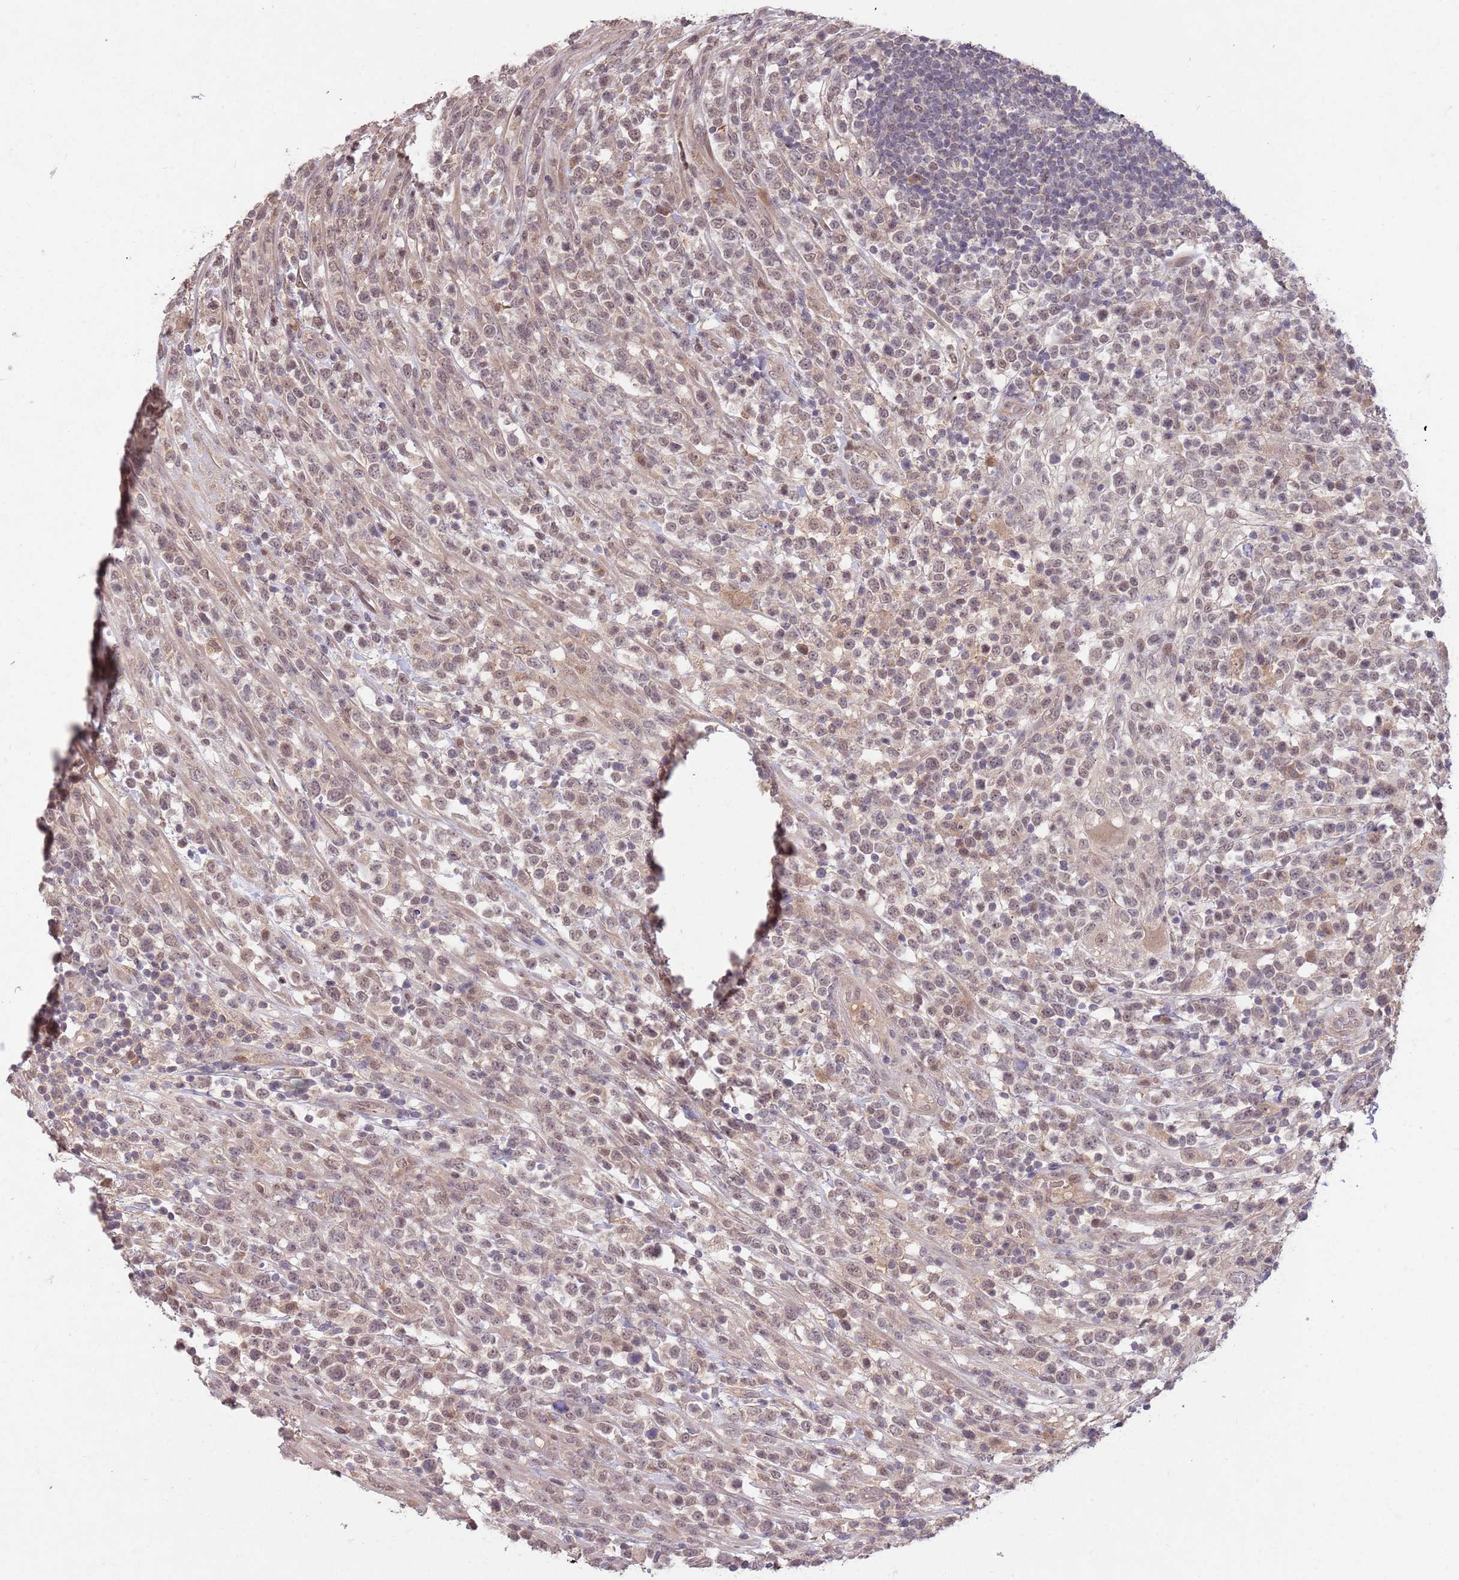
{"staining": {"intensity": "weak", "quantity": ">75%", "location": "cytoplasmic/membranous"}, "tissue": "lymphoma", "cell_type": "Tumor cells", "image_type": "cancer", "snomed": [{"axis": "morphology", "description": "Malignant lymphoma, non-Hodgkin's type, High grade"}, {"axis": "topography", "description": "Colon"}], "caption": "Human lymphoma stained with a brown dye shows weak cytoplasmic/membranous positive expression in about >75% of tumor cells.", "gene": "MEI1", "patient": {"sex": "female", "age": 53}}